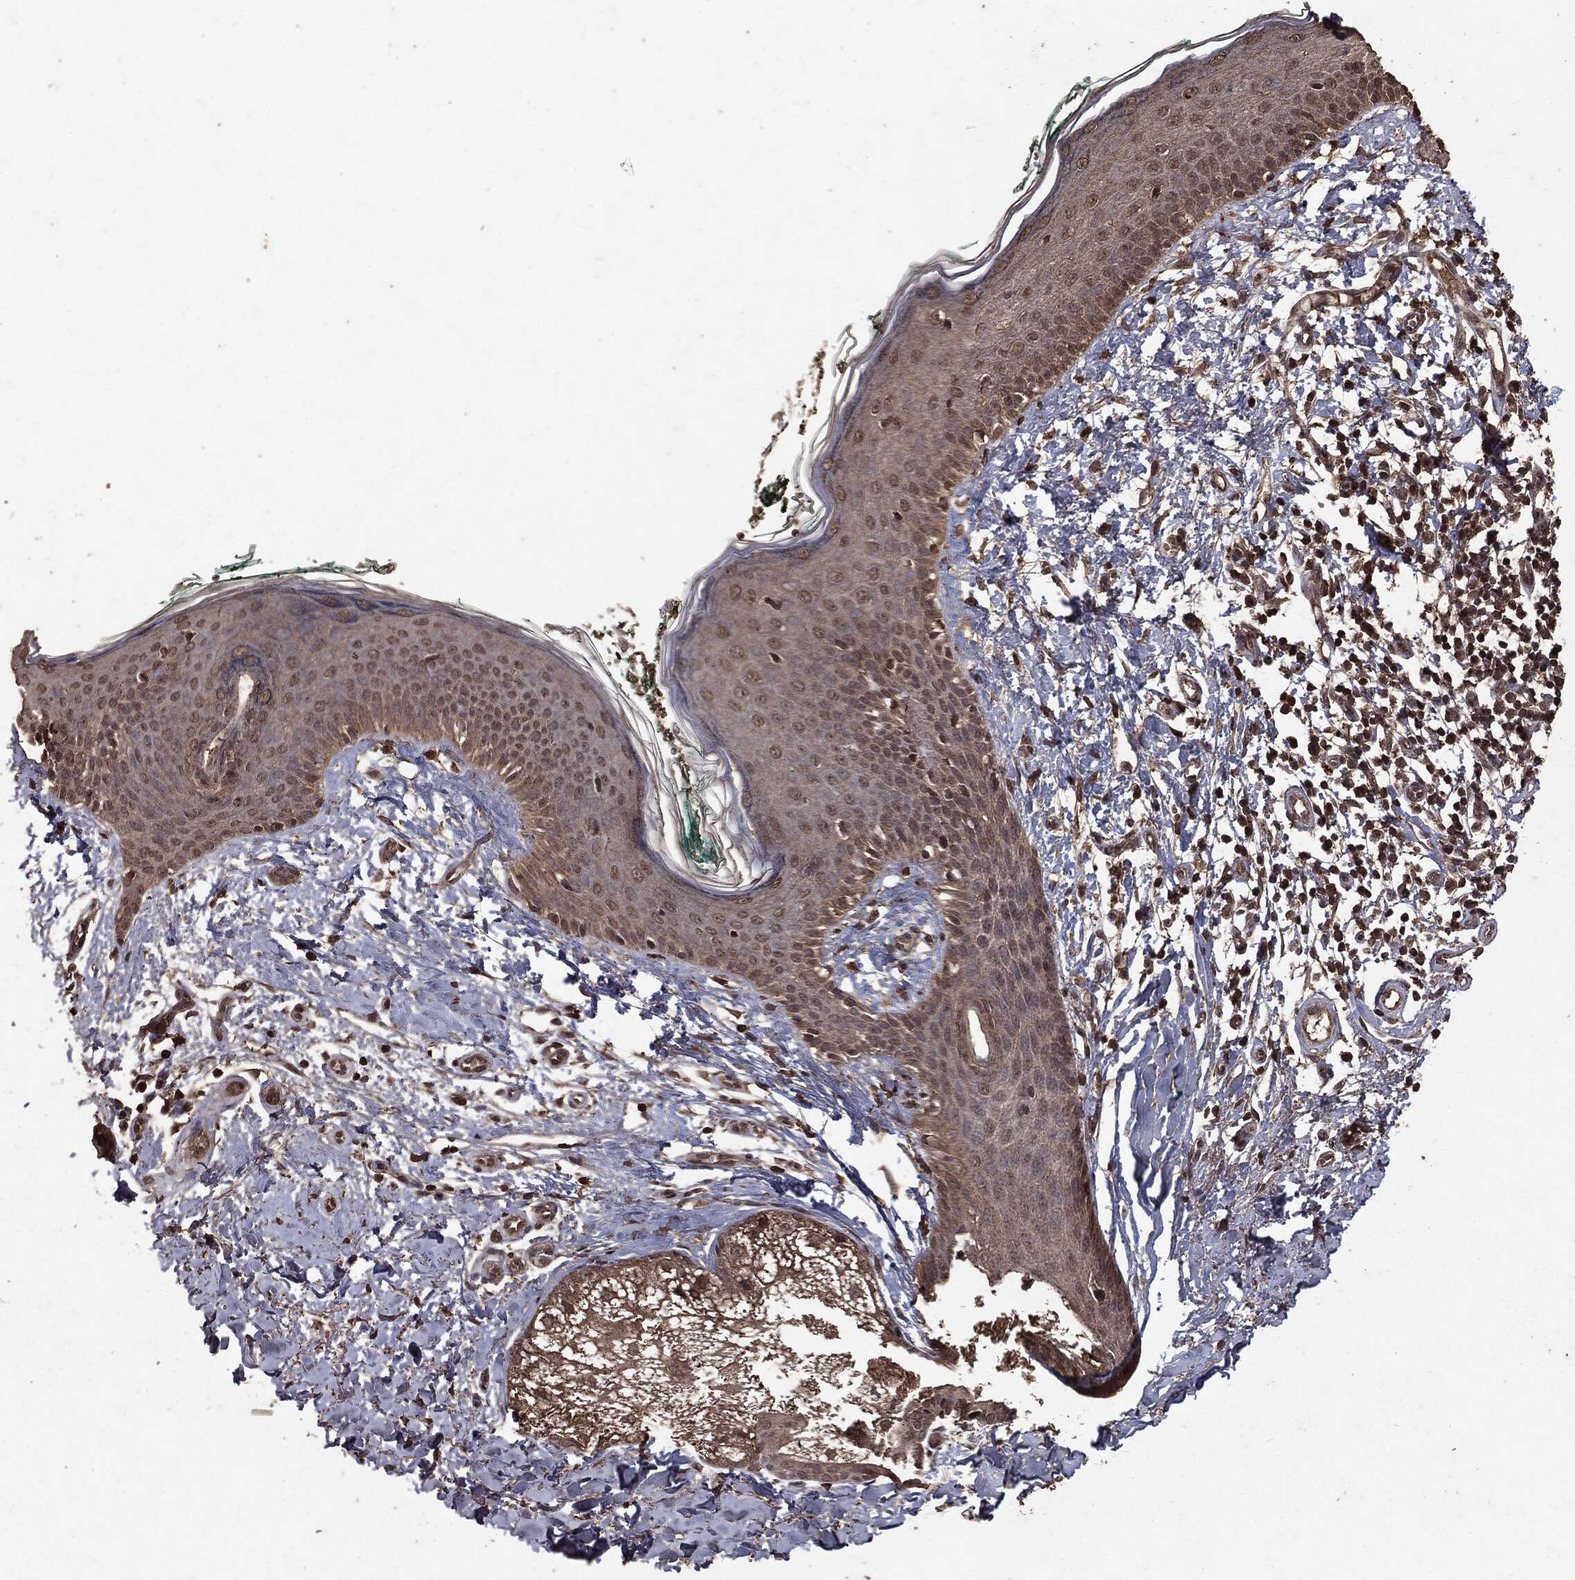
{"staining": {"intensity": "moderate", "quantity": "25%-75%", "location": "cytoplasmic/membranous"}, "tissue": "skin", "cell_type": "Fibroblasts", "image_type": "normal", "snomed": [{"axis": "morphology", "description": "Normal tissue, NOS"}, {"axis": "morphology", "description": "Basal cell carcinoma"}, {"axis": "topography", "description": "Skin"}], "caption": "Immunohistochemistry (DAB (3,3'-diaminobenzidine)) staining of unremarkable human skin reveals moderate cytoplasmic/membranous protein positivity in about 25%-75% of fibroblasts. (DAB IHC, brown staining for protein, blue staining for nuclei).", "gene": "NME1", "patient": {"sex": "male", "age": 33}}